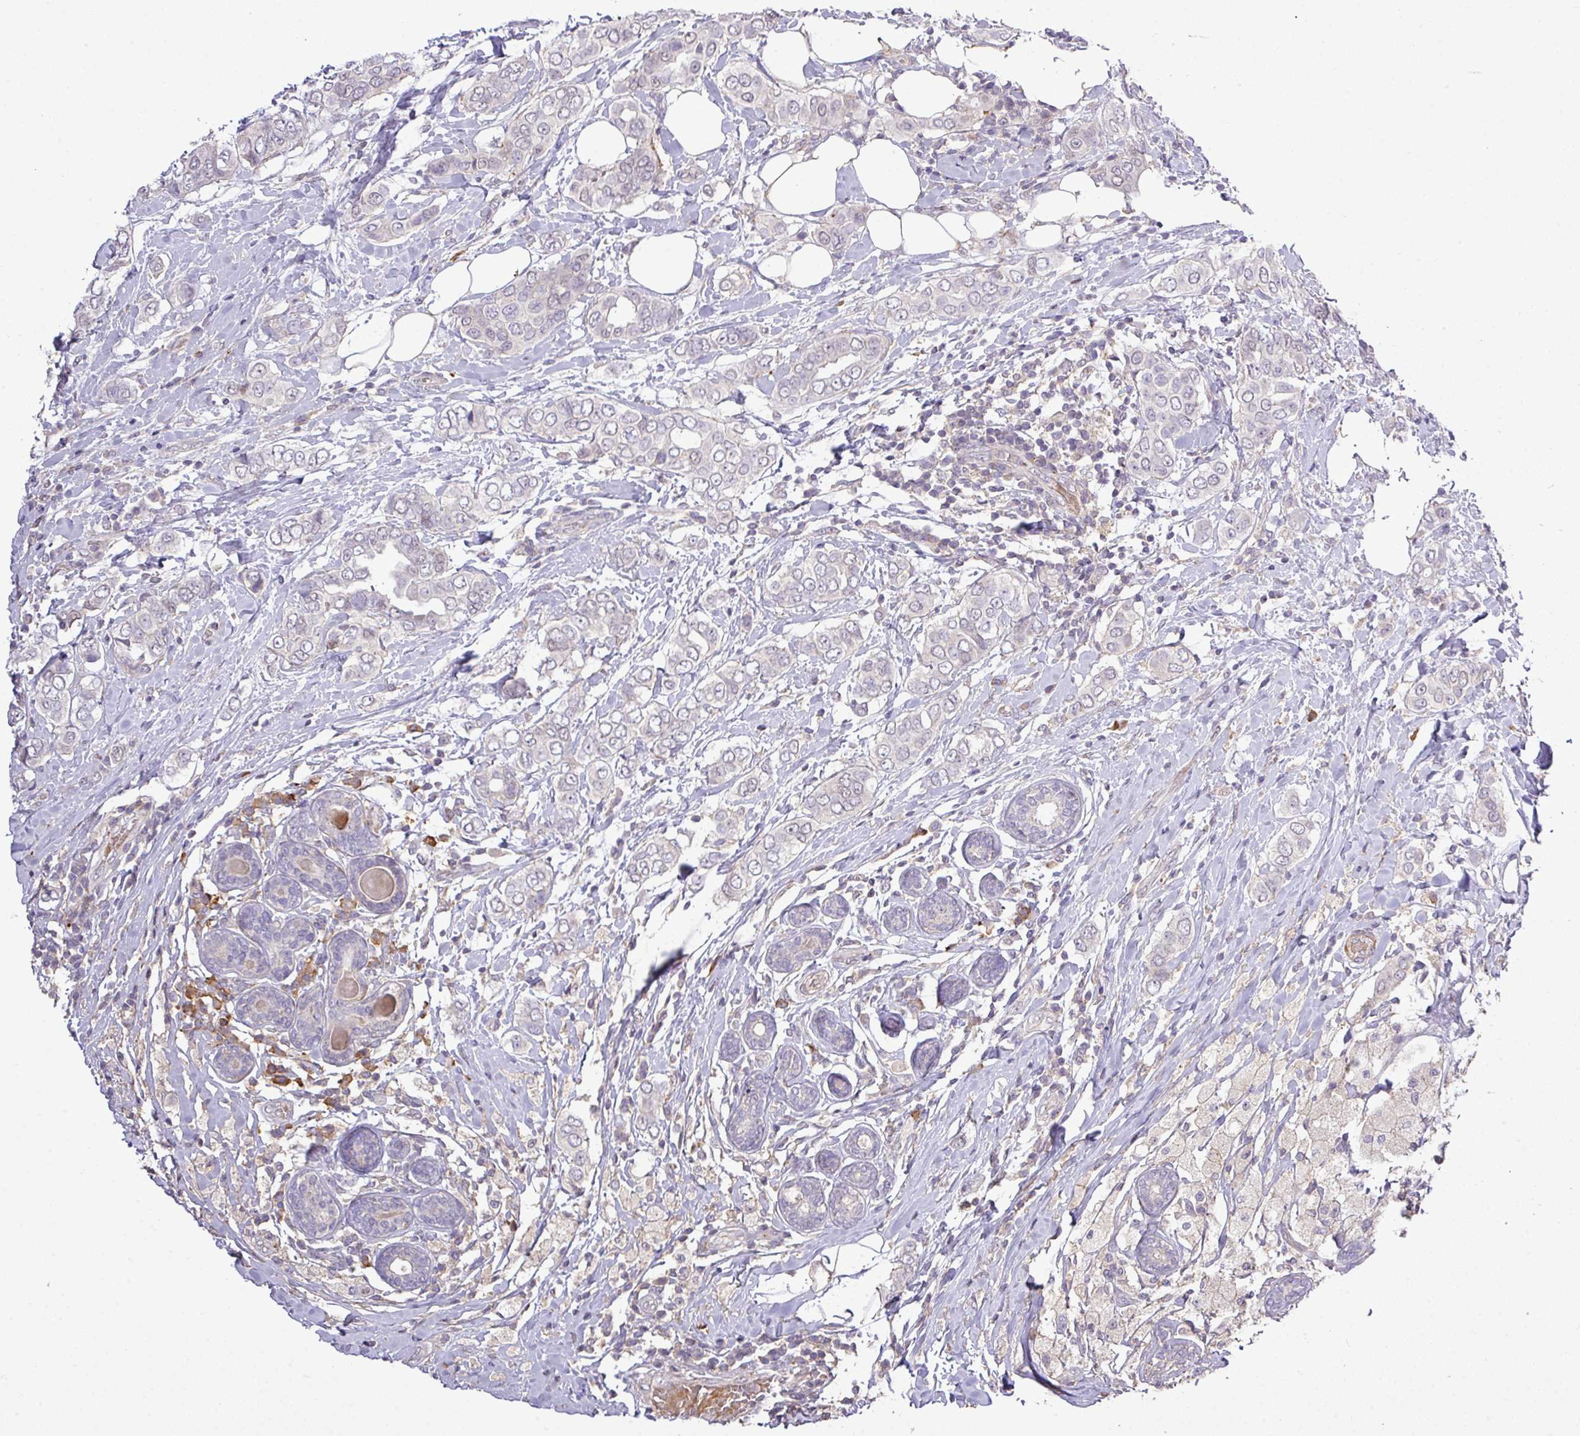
{"staining": {"intensity": "negative", "quantity": "none", "location": "none"}, "tissue": "breast cancer", "cell_type": "Tumor cells", "image_type": "cancer", "snomed": [{"axis": "morphology", "description": "Lobular carcinoma"}, {"axis": "topography", "description": "Breast"}], "caption": "DAB immunohistochemical staining of breast cancer demonstrates no significant expression in tumor cells. (Stains: DAB immunohistochemistry (IHC) with hematoxylin counter stain, Microscopy: brightfield microscopy at high magnification).", "gene": "TPRA1", "patient": {"sex": "female", "age": 51}}